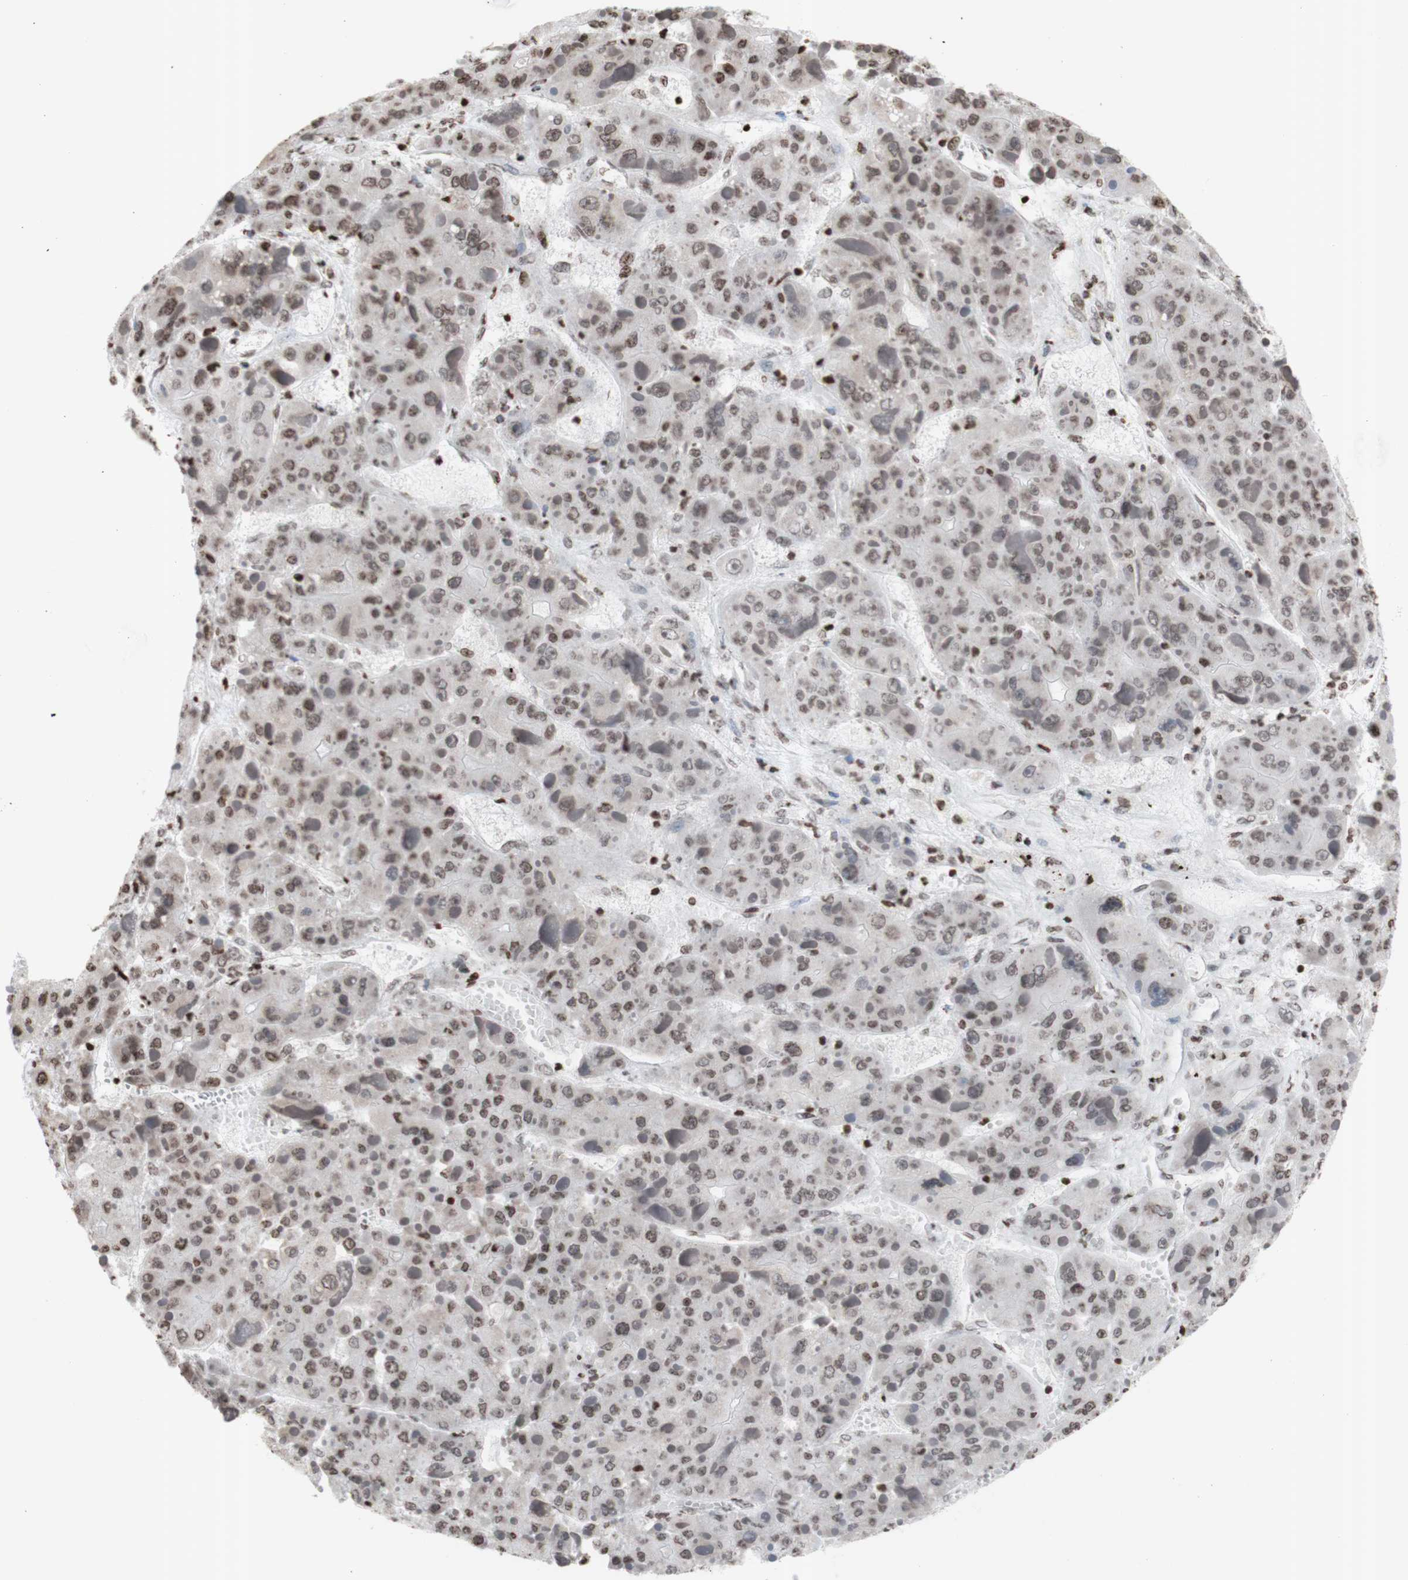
{"staining": {"intensity": "weak", "quantity": "25%-75%", "location": "nuclear"}, "tissue": "liver cancer", "cell_type": "Tumor cells", "image_type": "cancer", "snomed": [{"axis": "morphology", "description": "Carcinoma, Hepatocellular, NOS"}, {"axis": "topography", "description": "Liver"}], "caption": "Liver cancer tissue displays weak nuclear staining in about 25%-75% of tumor cells", "gene": "SNAI2", "patient": {"sex": "female", "age": 73}}